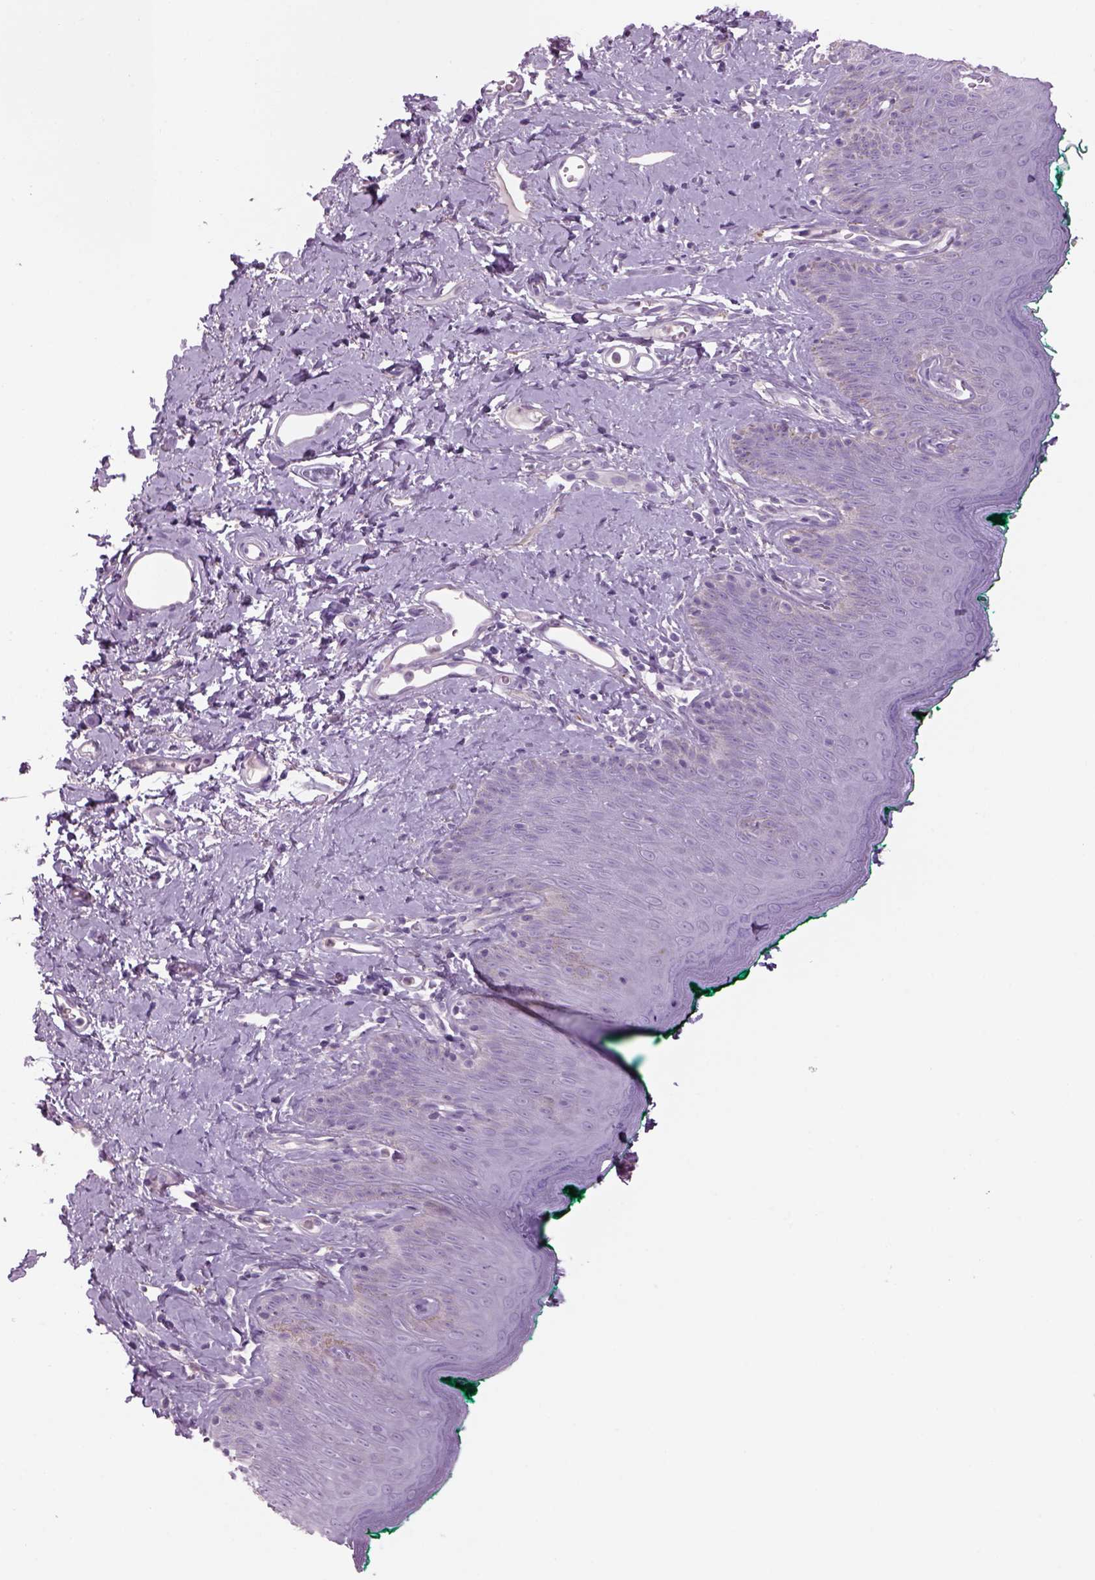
{"staining": {"intensity": "negative", "quantity": "none", "location": "none"}, "tissue": "skin", "cell_type": "Epidermal cells", "image_type": "normal", "snomed": [{"axis": "morphology", "description": "Normal tissue, NOS"}, {"axis": "topography", "description": "Vulva"}], "caption": "DAB immunohistochemical staining of normal human skin demonstrates no significant expression in epidermal cells.", "gene": "MDH1B", "patient": {"sex": "female", "age": 66}}